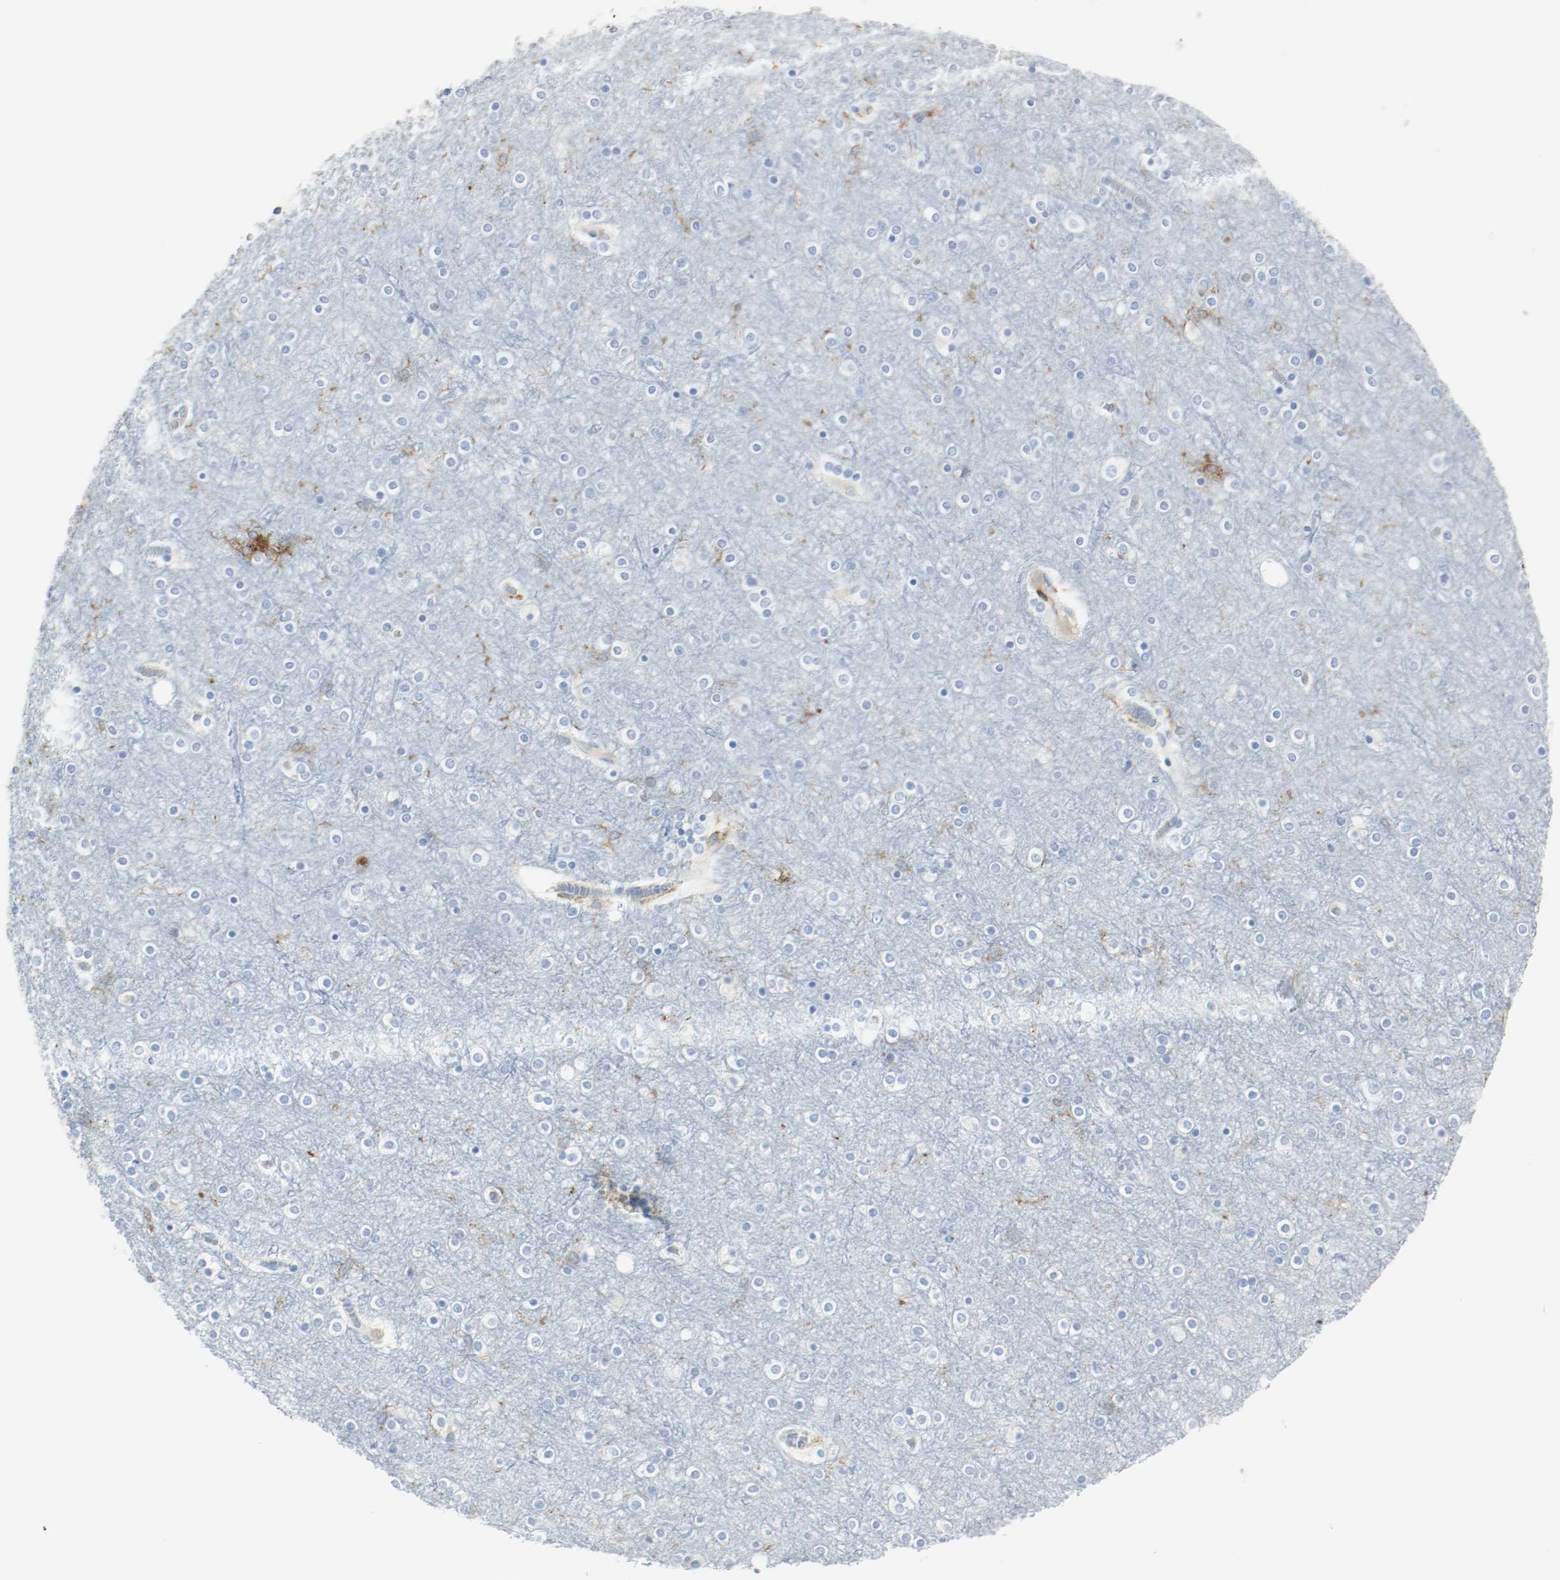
{"staining": {"intensity": "weak", "quantity": "25%-75%", "location": "cytoplasmic/membranous"}, "tissue": "cerebral cortex", "cell_type": "Endothelial cells", "image_type": "normal", "snomed": [{"axis": "morphology", "description": "Normal tissue, NOS"}, {"axis": "topography", "description": "Cerebral cortex"}], "caption": "Immunohistochemistry (IHC) staining of benign cerebral cortex, which exhibits low levels of weak cytoplasmic/membranous positivity in about 25%-75% of endothelial cells indicating weak cytoplasmic/membranous protein staining. The staining was performed using DAB (3,3'-diaminobenzidine) (brown) for protein detection and nuclei were counterstained in hematoxylin (blue).", "gene": "ARPC1B", "patient": {"sex": "female", "age": 54}}